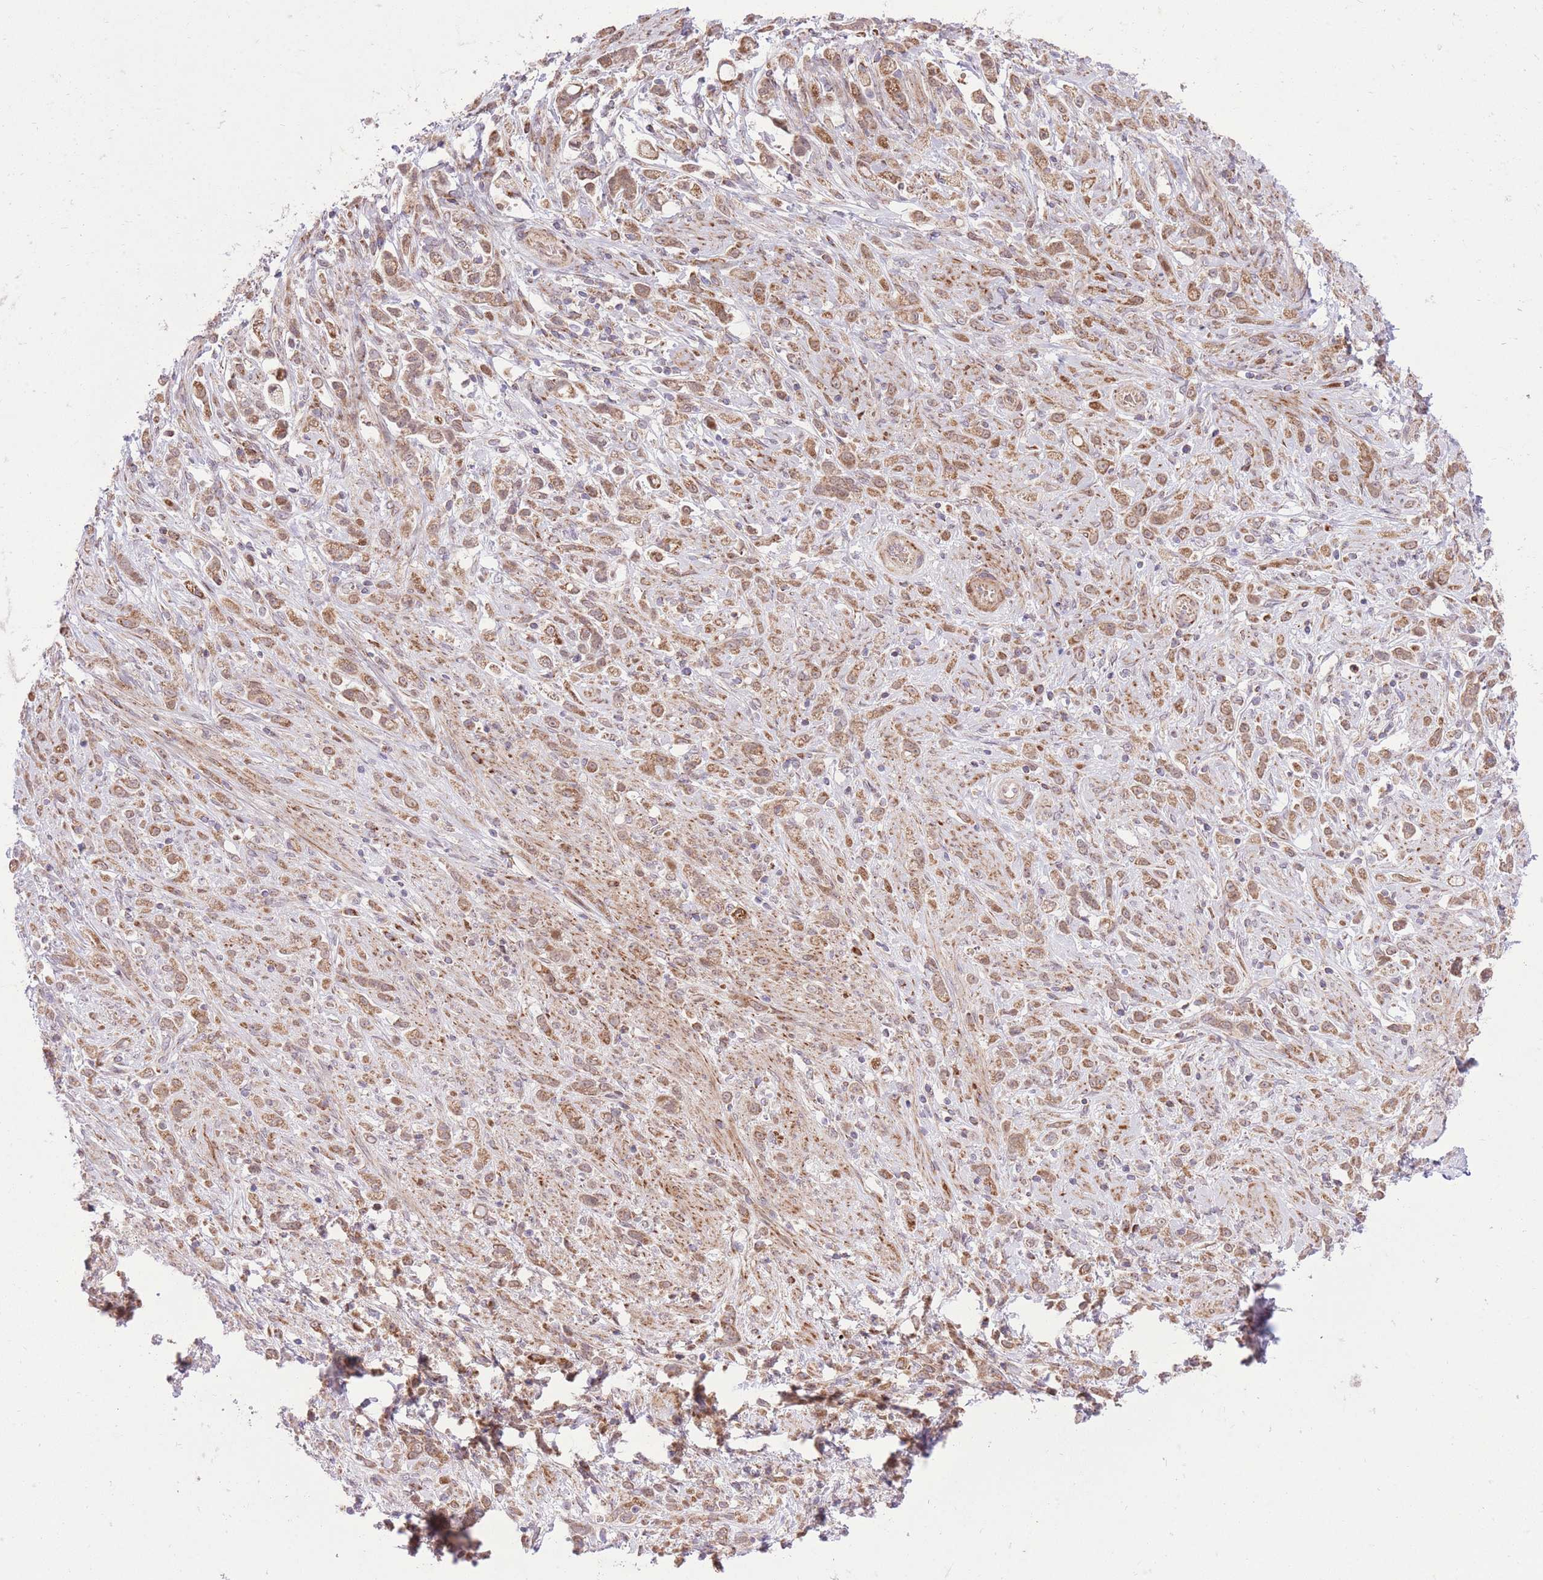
{"staining": {"intensity": "moderate", "quantity": ">75%", "location": "cytoplasmic/membranous"}, "tissue": "stomach cancer", "cell_type": "Tumor cells", "image_type": "cancer", "snomed": [{"axis": "morphology", "description": "Adenocarcinoma, NOS"}, {"axis": "topography", "description": "Stomach"}], "caption": "High-power microscopy captured an immunohistochemistry image of stomach cancer, revealing moderate cytoplasmic/membranous positivity in about >75% of tumor cells.", "gene": "SLC4A4", "patient": {"sex": "female", "age": 60}}